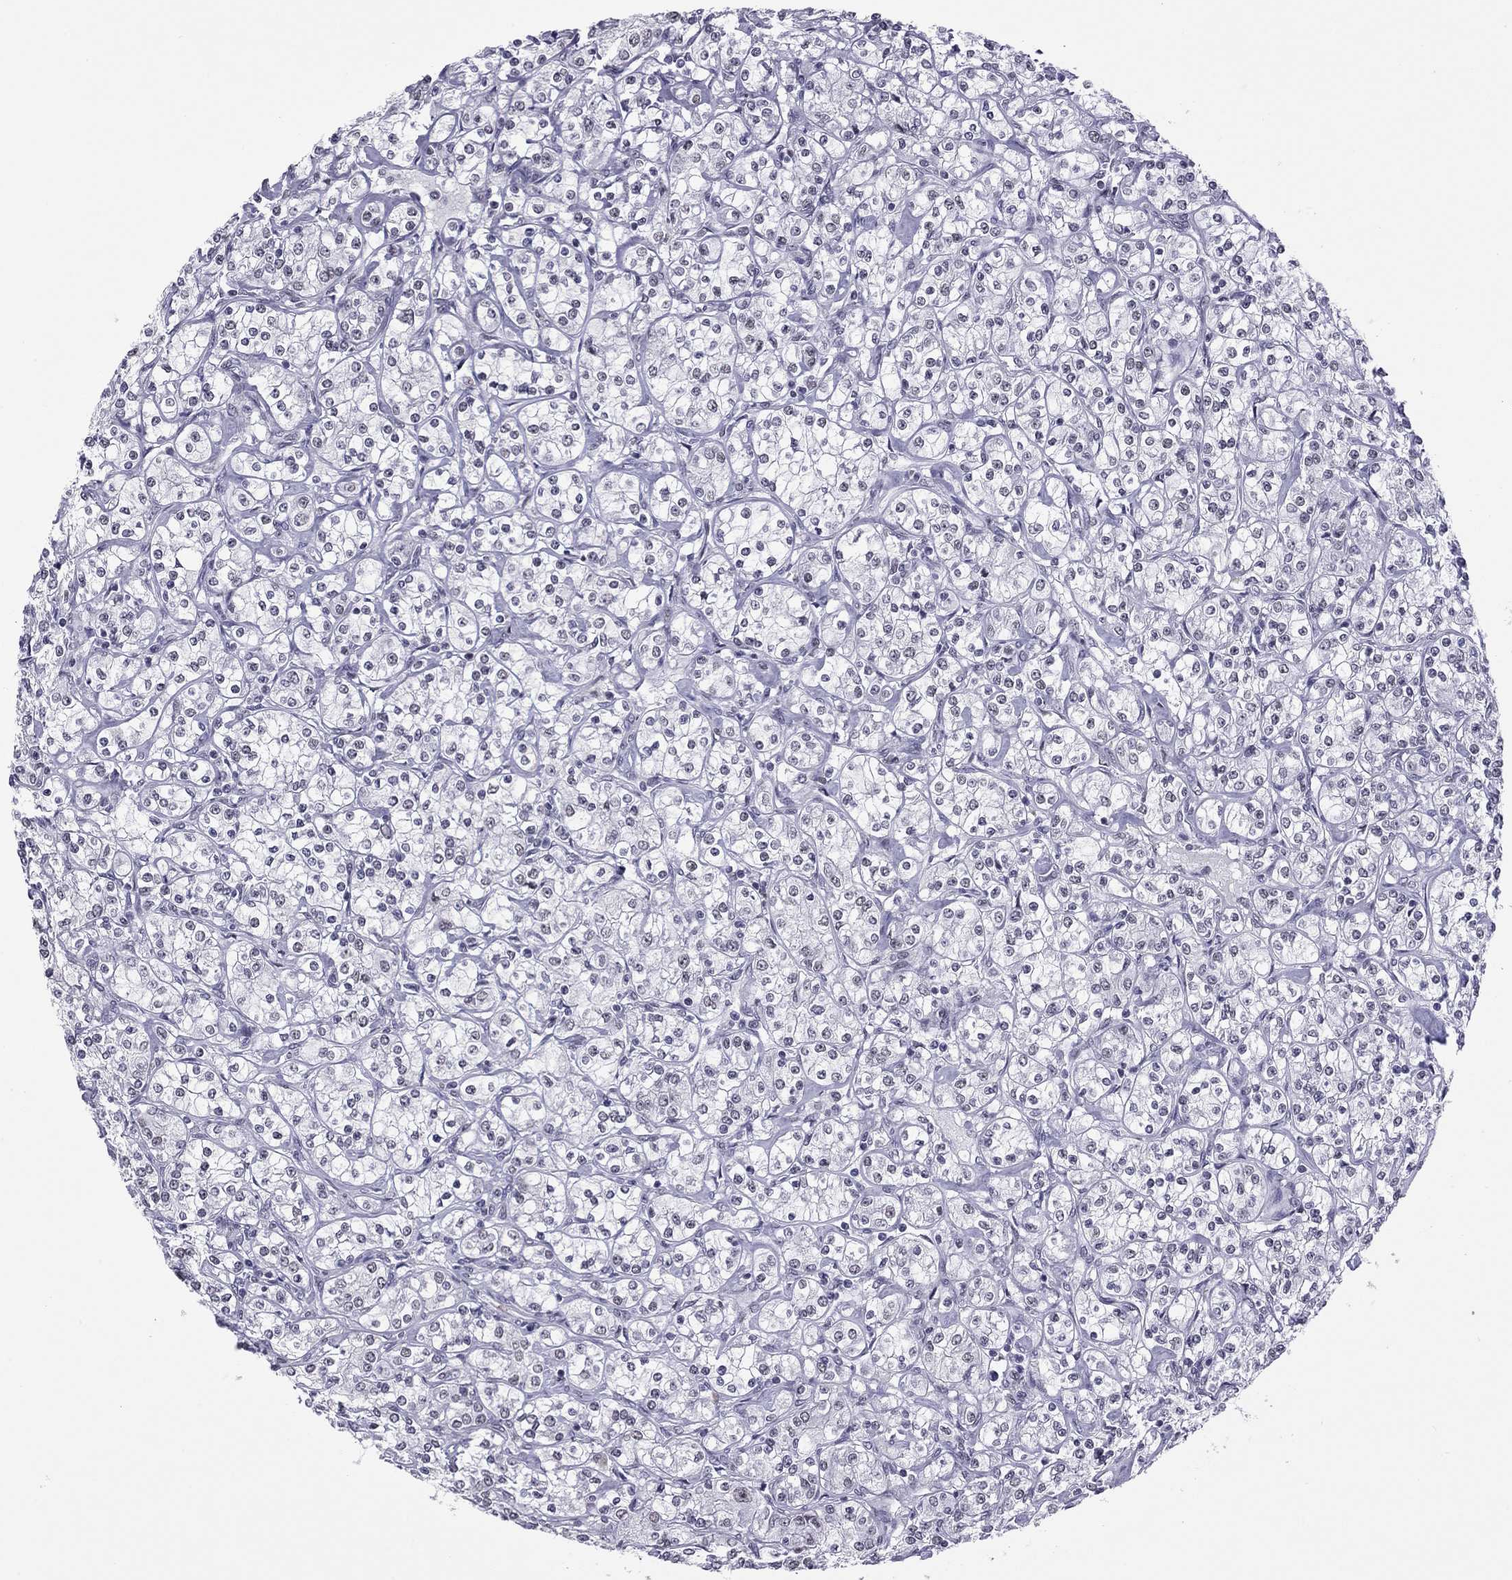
{"staining": {"intensity": "negative", "quantity": "none", "location": "none"}, "tissue": "renal cancer", "cell_type": "Tumor cells", "image_type": "cancer", "snomed": [{"axis": "morphology", "description": "Adenocarcinoma, NOS"}, {"axis": "topography", "description": "Kidney"}], "caption": "Immunohistochemical staining of human adenocarcinoma (renal) demonstrates no significant positivity in tumor cells.", "gene": "PPP1R3A", "patient": {"sex": "male", "age": 77}}